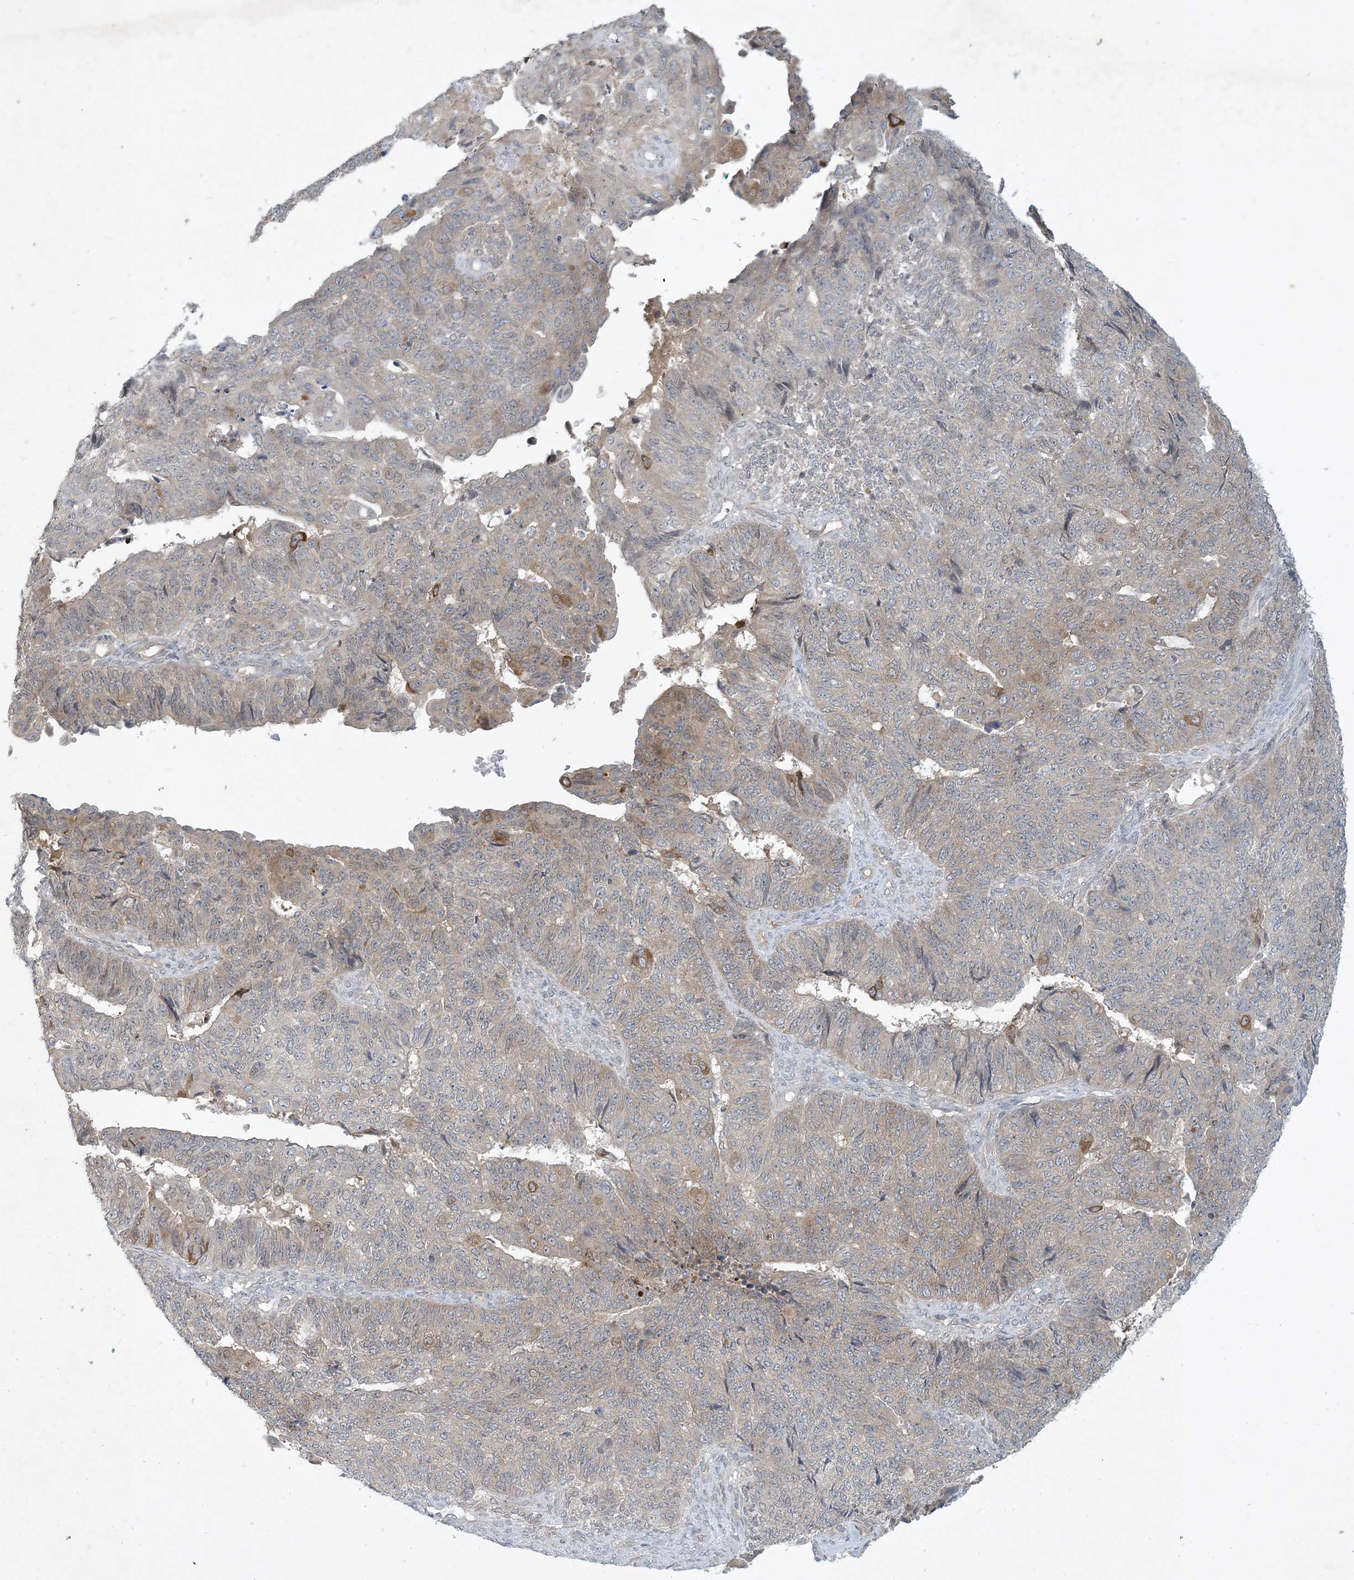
{"staining": {"intensity": "weak", "quantity": "<25%", "location": "cytoplasmic/membranous"}, "tissue": "endometrial cancer", "cell_type": "Tumor cells", "image_type": "cancer", "snomed": [{"axis": "morphology", "description": "Adenocarcinoma, NOS"}, {"axis": "topography", "description": "Endometrium"}], "caption": "An immunohistochemistry (IHC) histopathology image of endometrial adenocarcinoma is shown. There is no staining in tumor cells of endometrial adenocarcinoma.", "gene": "CDS1", "patient": {"sex": "female", "age": 32}}